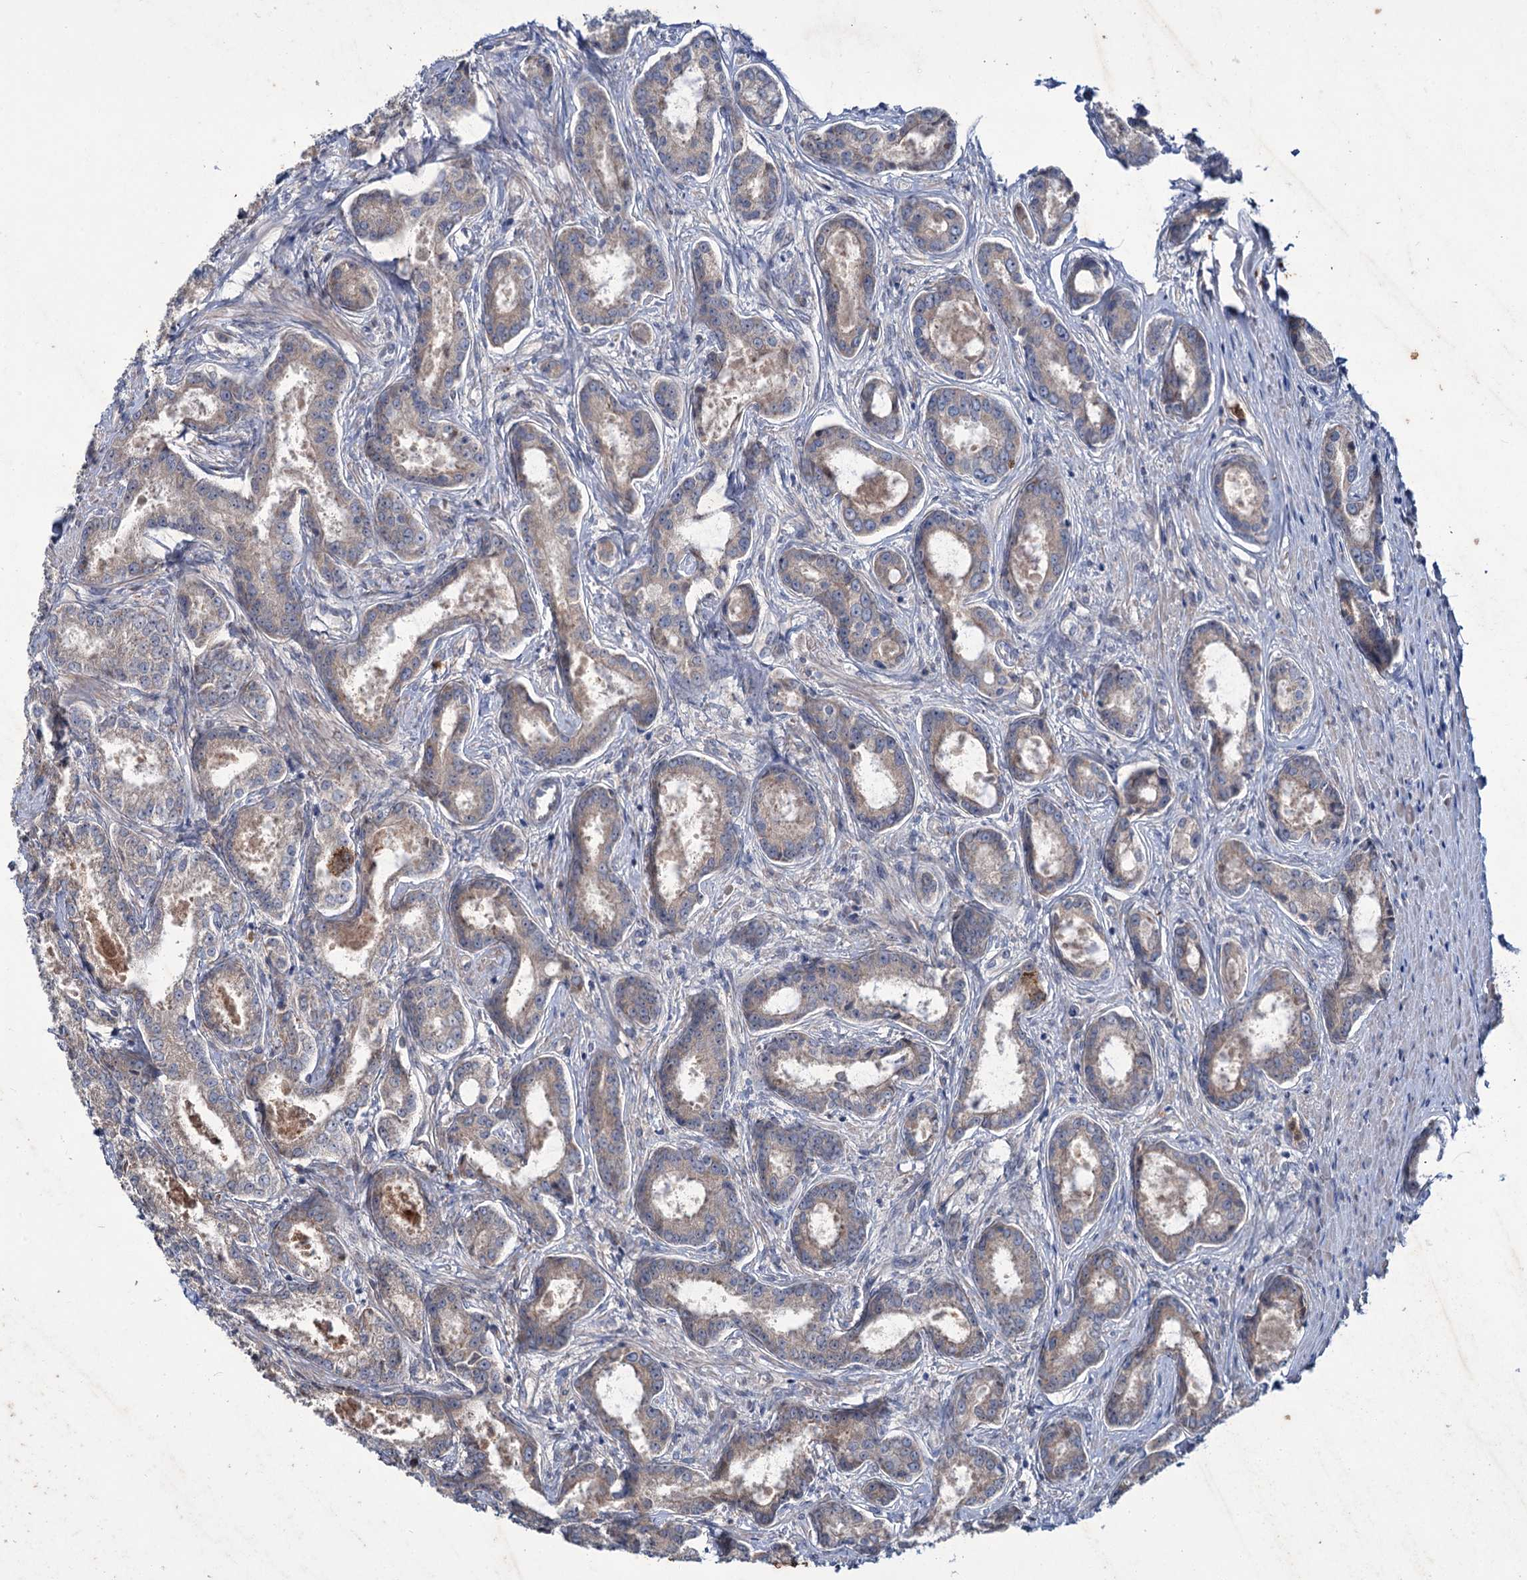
{"staining": {"intensity": "weak", "quantity": "<25%", "location": "cytoplasmic/membranous"}, "tissue": "prostate cancer", "cell_type": "Tumor cells", "image_type": "cancer", "snomed": [{"axis": "morphology", "description": "Adenocarcinoma, Low grade"}, {"axis": "topography", "description": "Prostate"}], "caption": "This is an immunohistochemistry micrograph of low-grade adenocarcinoma (prostate). There is no expression in tumor cells.", "gene": "PTPN3", "patient": {"sex": "male", "age": 68}}